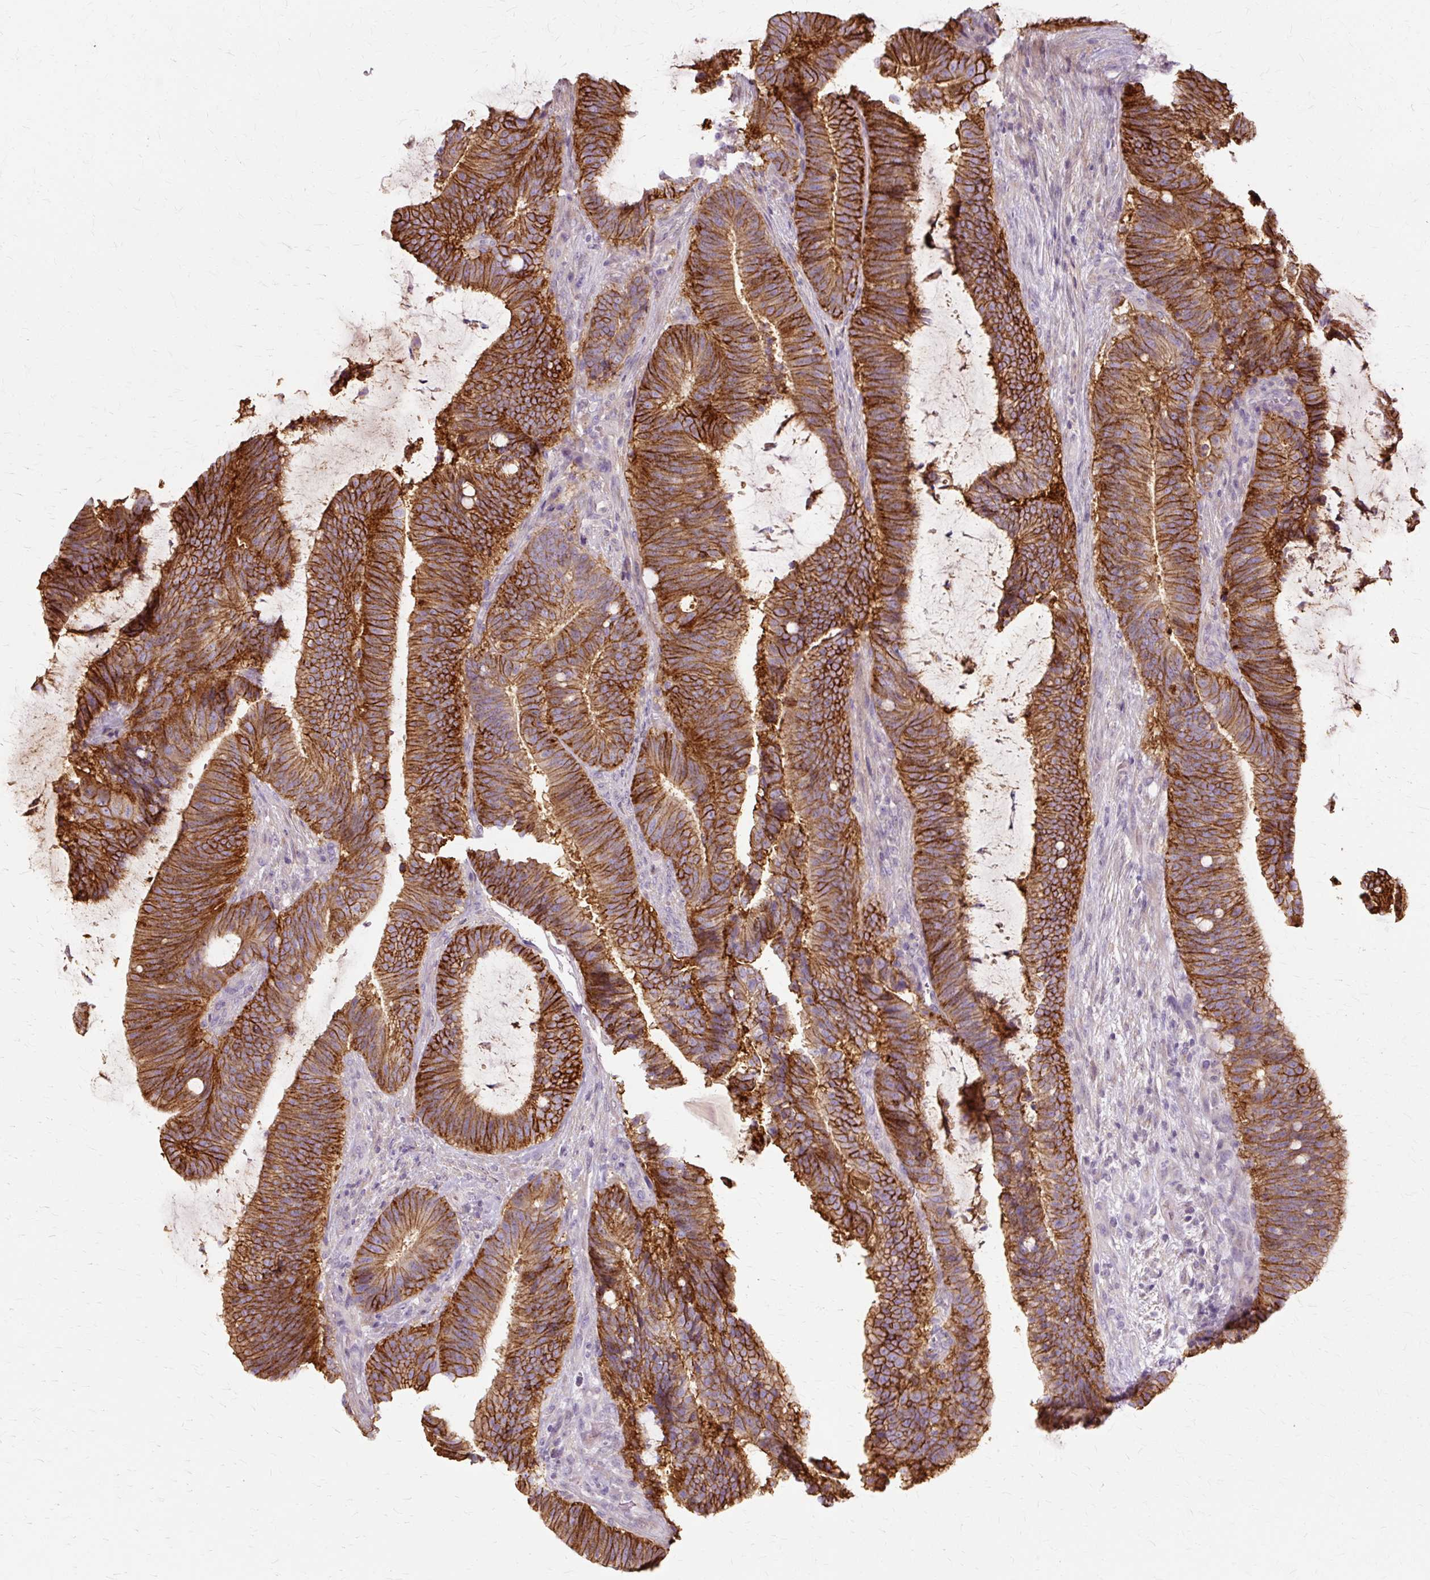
{"staining": {"intensity": "strong", "quantity": ">75%", "location": "cytoplasmic/membranous"}, "tissue": "colorectal cancer", "cell_type": "Tumor cells", "image_type": "cancer", "snomed": [{"axis": "morphology", "description": "Adenocarcinoma, NOS"}, {"axis": "topography", "description": "Colon"}], "caption": "A photomicrograph showing strong cytoplasmic/membranous positivity in approximately >75% of tumor cells in colorectal adenocarcinoma, as visualized by brown immunohistochemical staining.", "gene": "TSPAN8", "patient": {"sex": "female", "age": 43}}